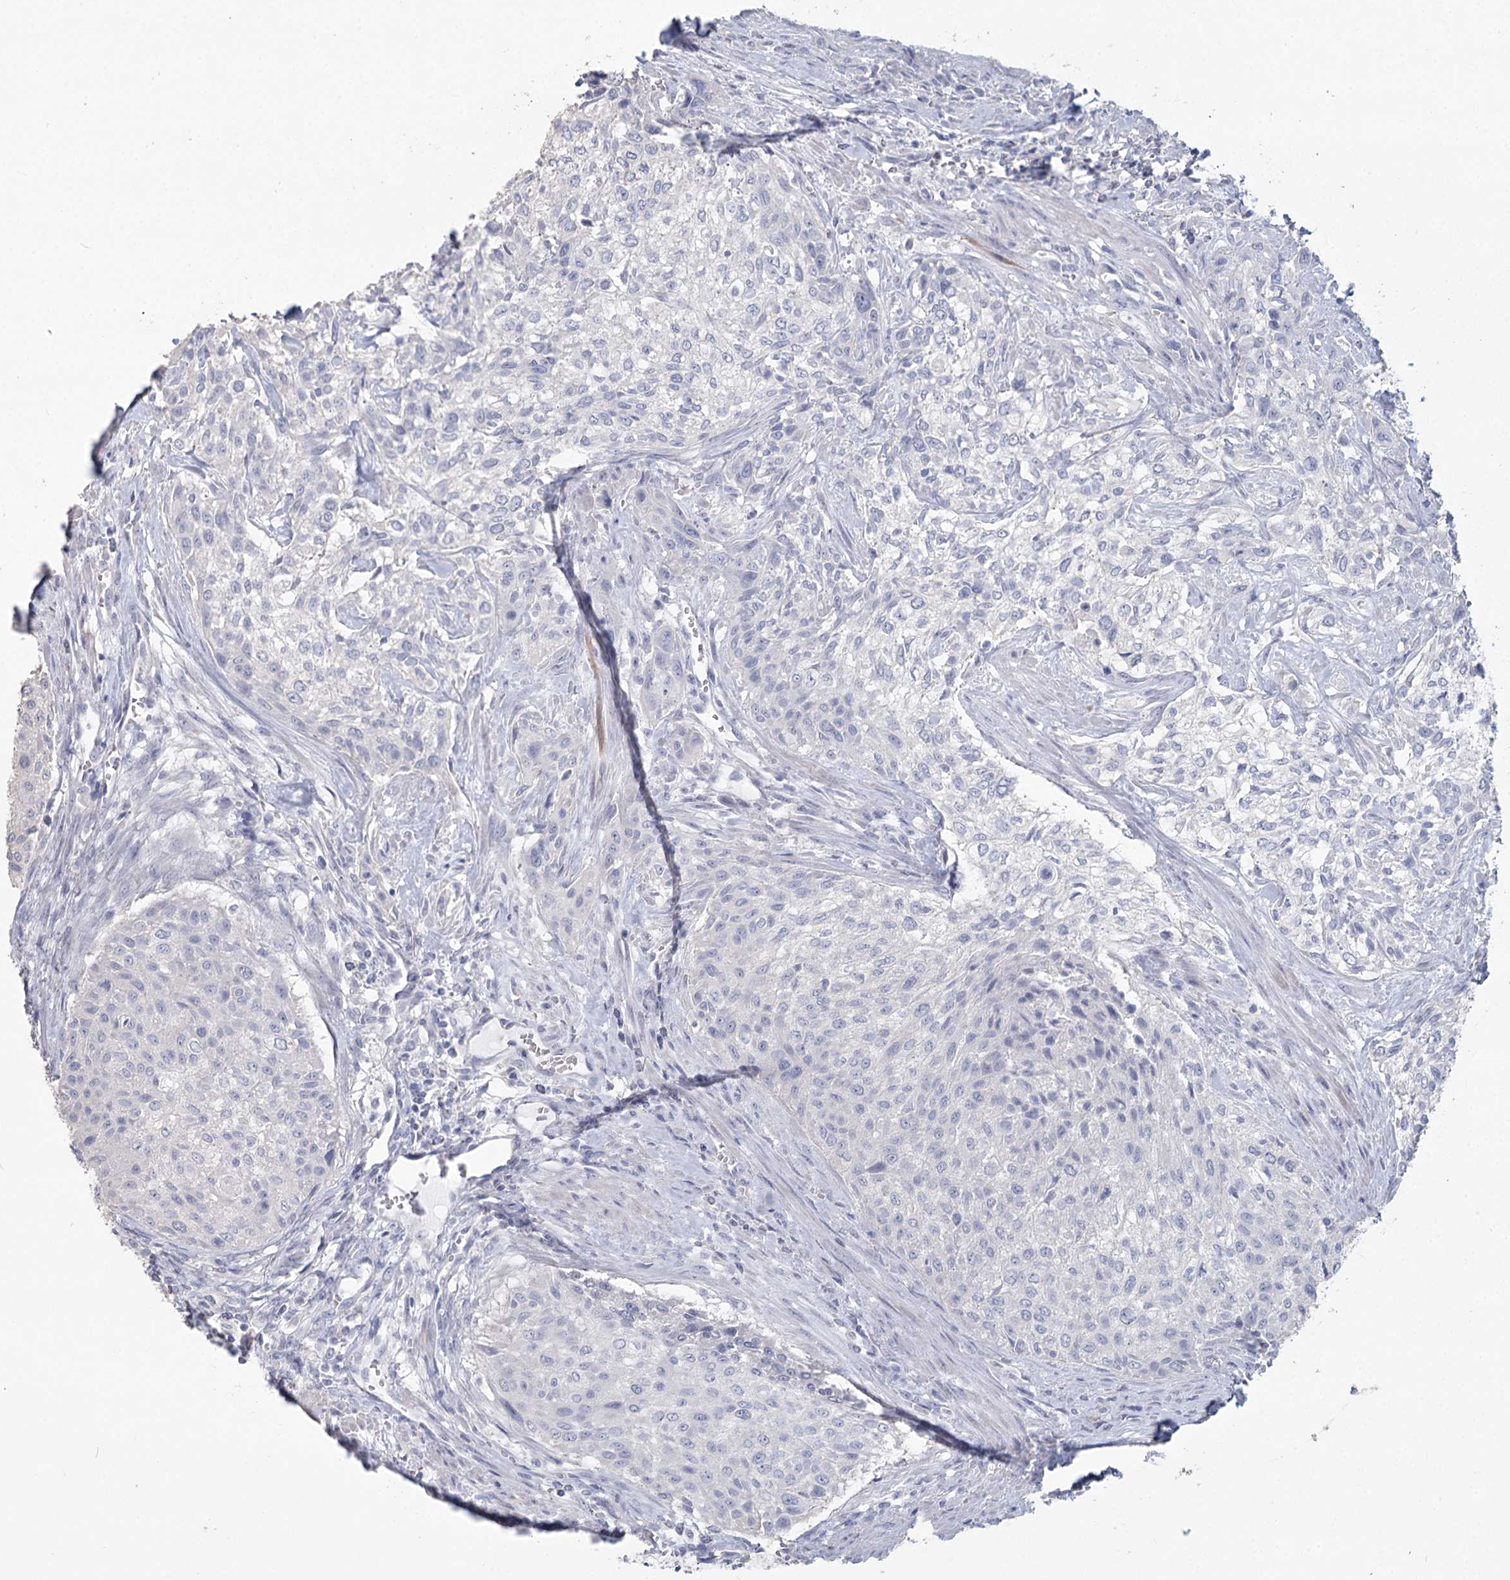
{"staining": {"intensity": "negative", "quantity": "none", "location": "none"}, "tissue": "urothelial cancer", "cell_type": "Tumor cells", "image_type": "cancer", "snomed": [{"axis": "morphology", "description": "Normal tissue, NOS"}, {"axis": "morphology", "description": "Urothelial carcinoma, NOS"}, {"axis": "topography", "description": "Urinary bladder"}, {"axis": "topography", "description": "Peripheral nerve tissue"}], "caption": "Tumor cells show no significant positivity in urothelial cancer.", "gene": "CNTLN", "patient": {"sex": "male", "age": 35}}